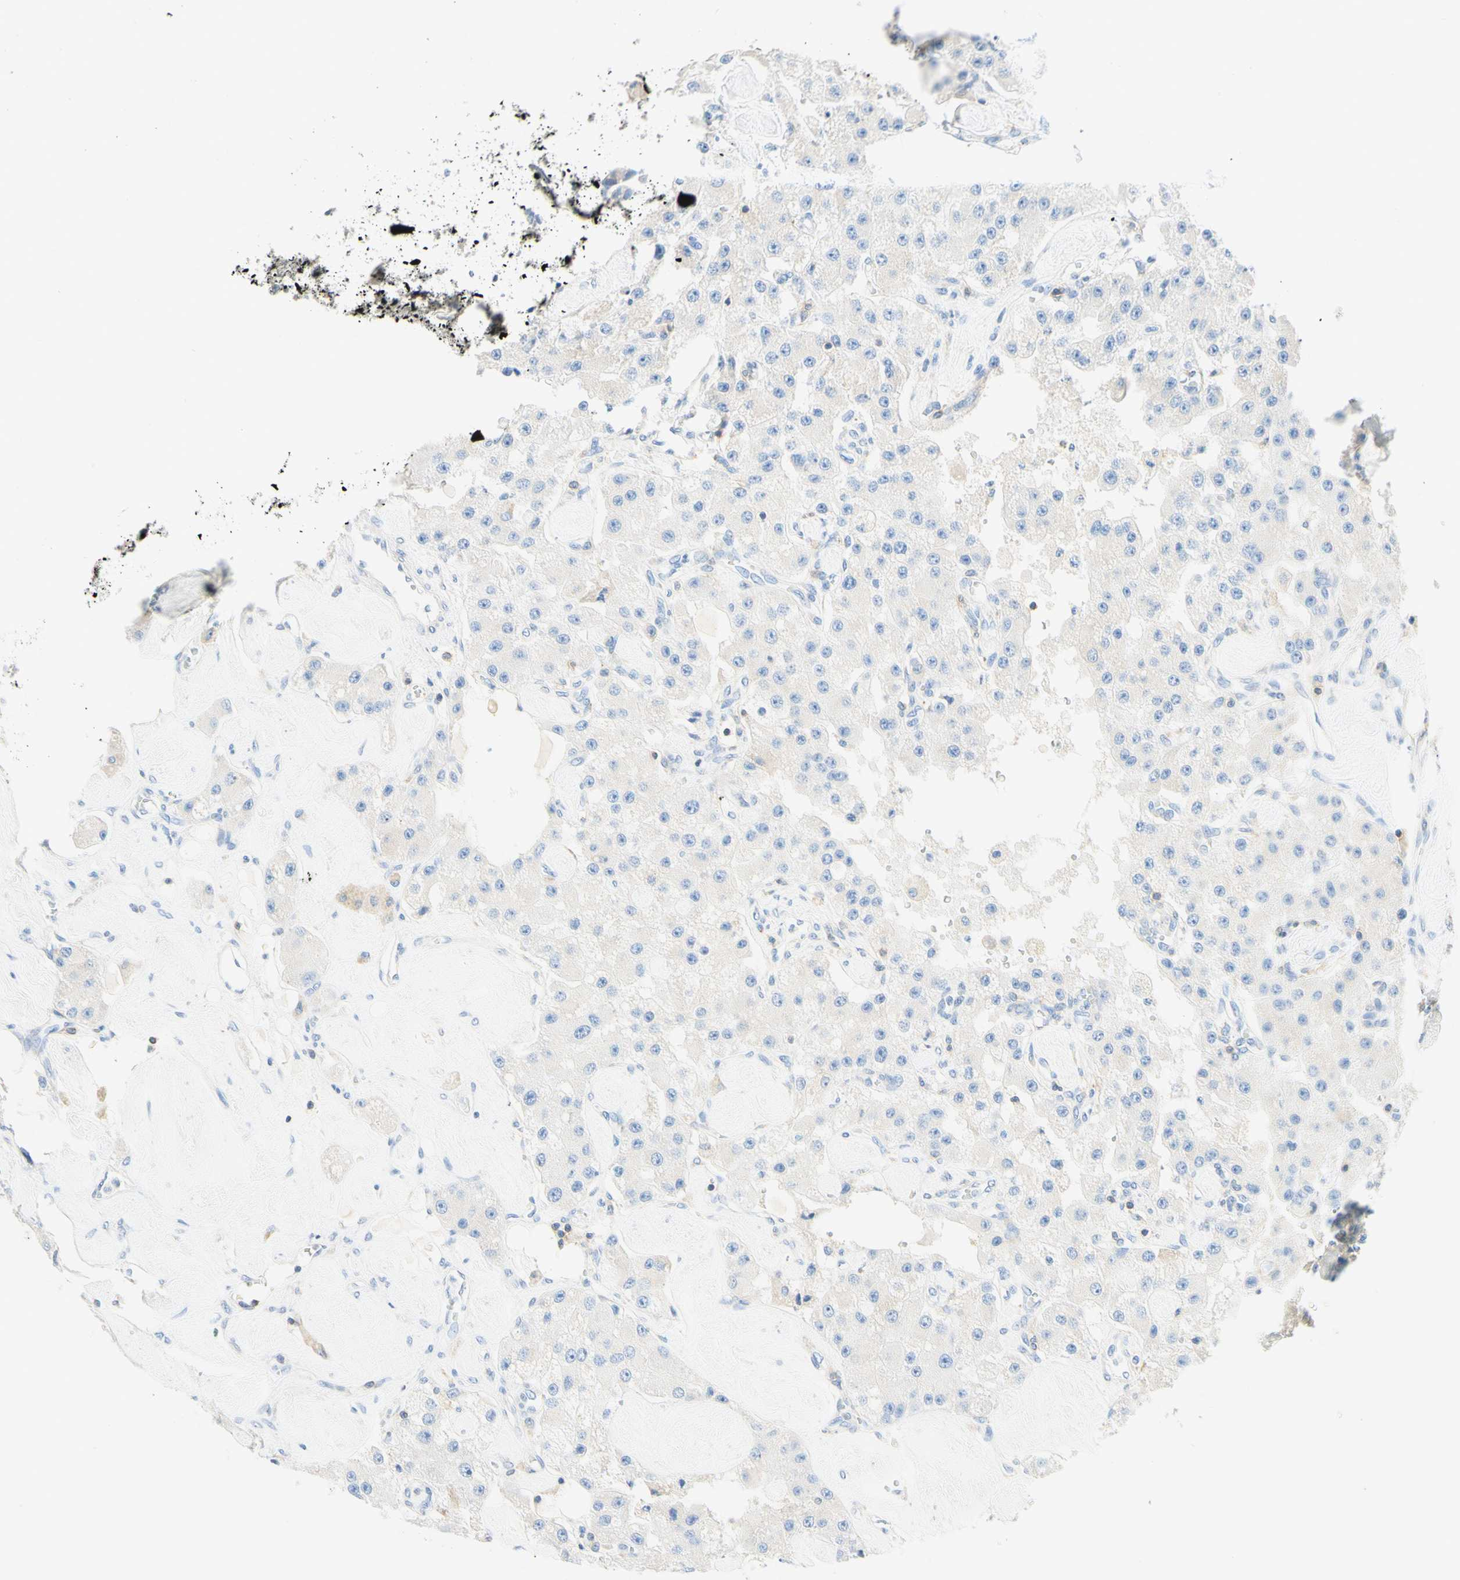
{"staining": {"intensity": "negative", "quantity": "none", "location": "none"}, "tissue": "carcinoid", "cell_type": "Tumor cells", "image_type": "cancer", "snomed": [{"axis": "morphology", "description": "Carcinoid, malignant, NOS"}, {"axis": "topography", "description": "Pancreas"}], "caption": "This is a image of IHC staining of carcinoid, which shows no positivity in tumor cells. Nuclei are stained in blue.", "gene": "LAT", "patient": {"sex": "male", "age": 41}}